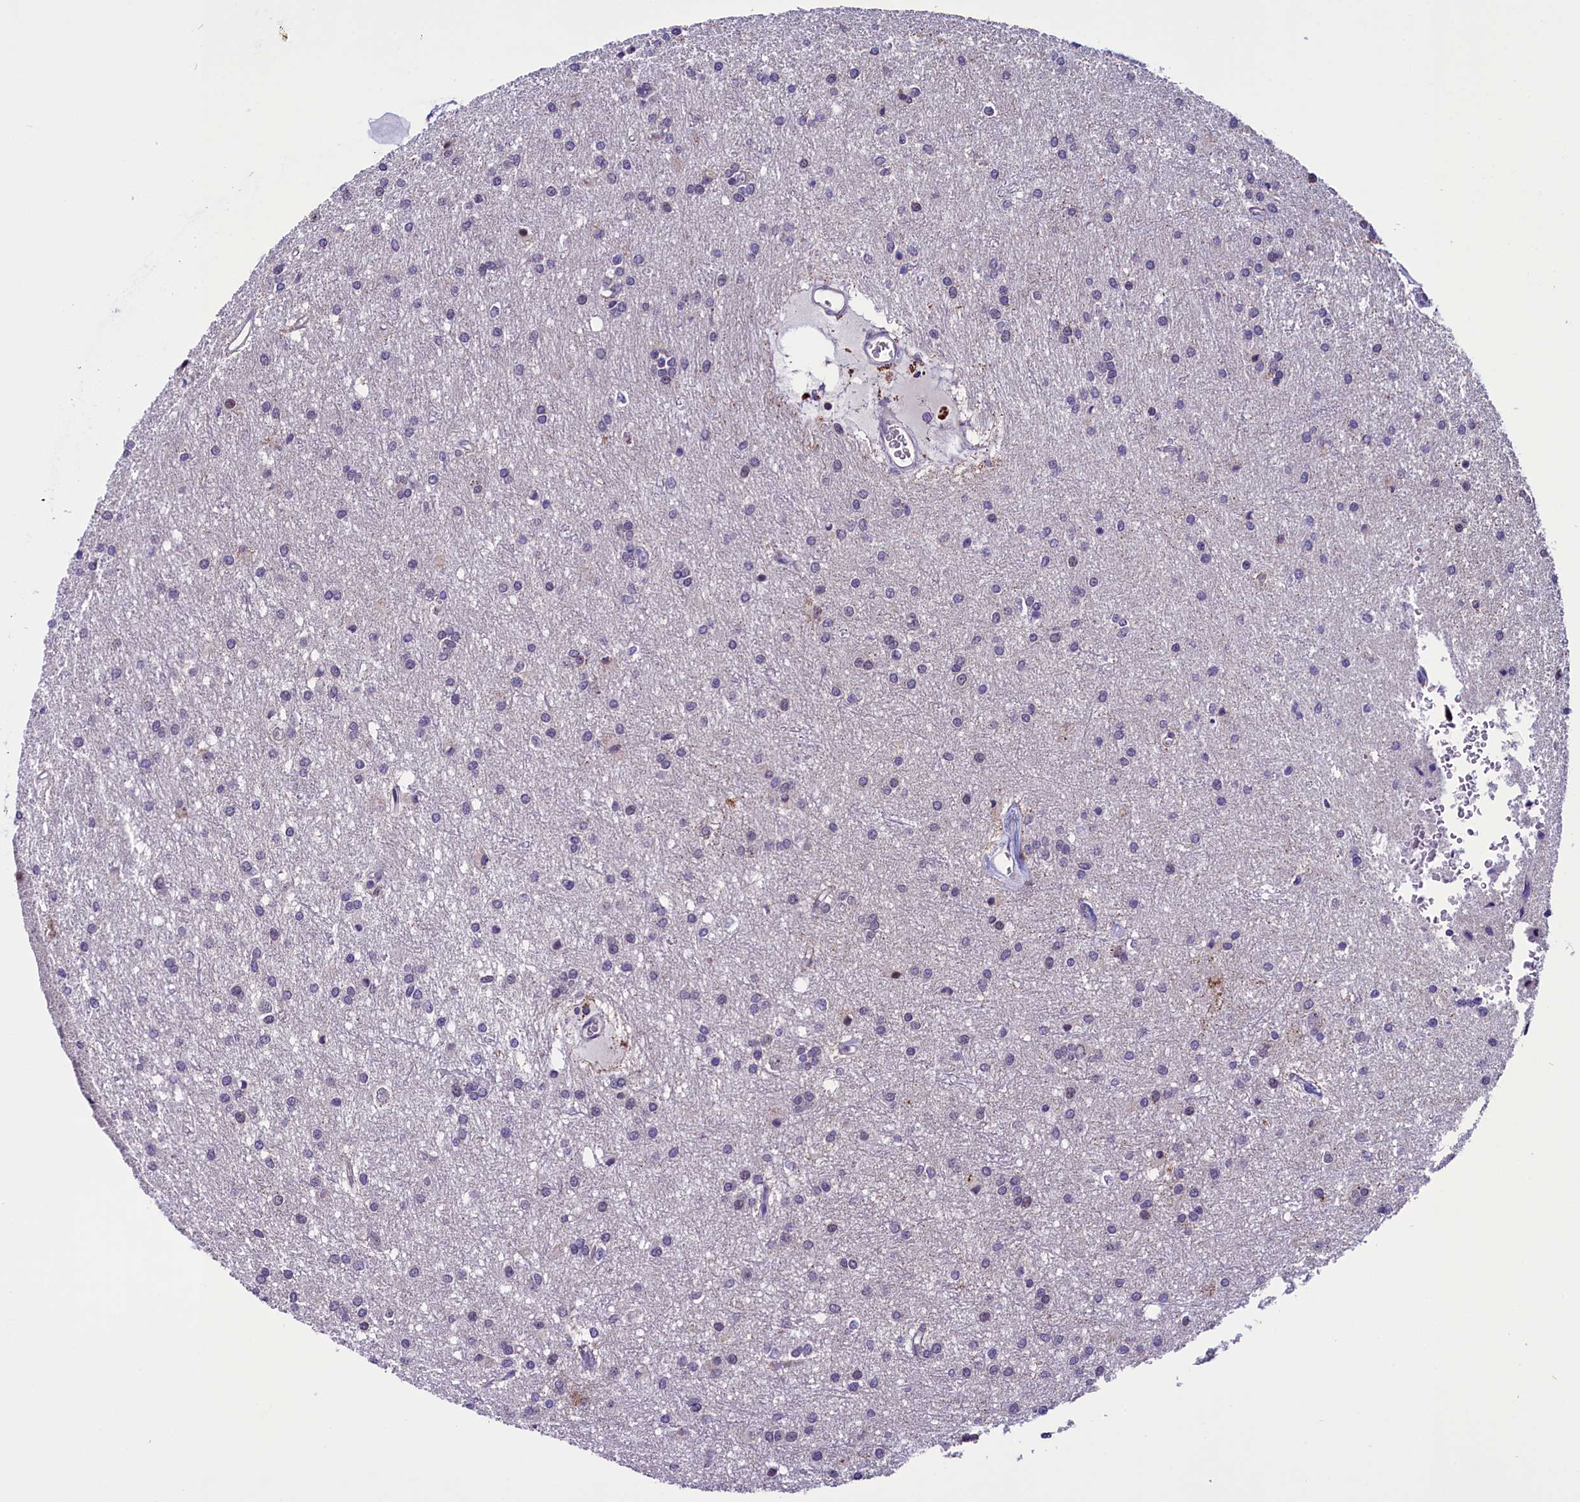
{"staining": {"intensity": "negative", "quantity": "none", "location": "none"}, "tissue": "glioma", "cell_type": "Tumor cells", "image_type": "cancer", "snomed": [{"axis": "morphology", "description": "Glioma, malignant, High grade"}, {"axis": "topography", "description": "Brain"}], "caption": "Tumor cells show no significant staining in malignant high-grade glioma.", "gene": "CCDC106", "patient": {"sex": "female", "age": 50}}